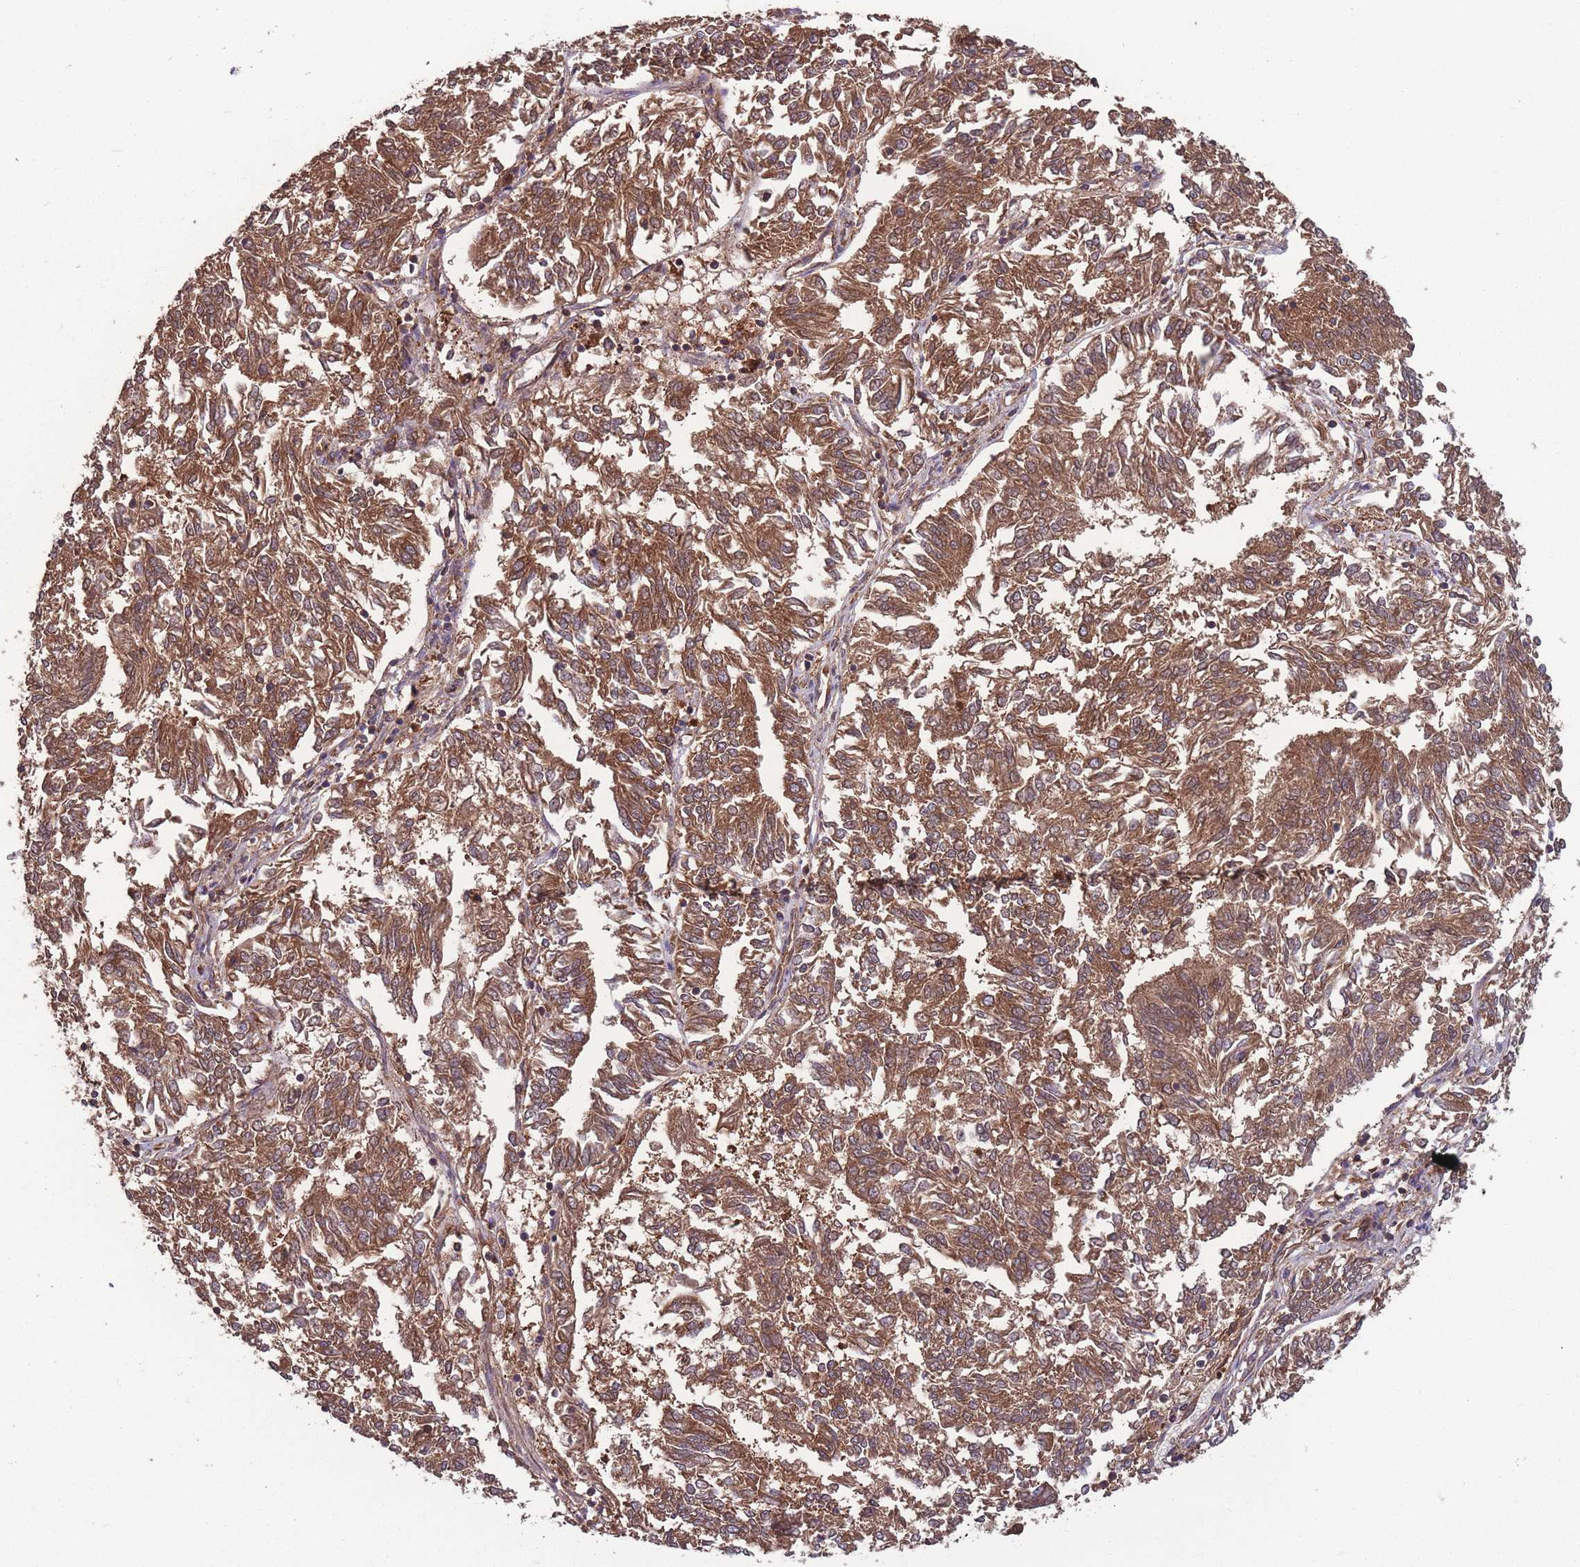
{"staining": {"intensity": "moderate", "quantity": ">75%", "location": "cytoplasmic/membranous"}, "tissue": "endometrial cancer", "cell_type": "Tumor cells", "image_type": "cancer", "snomed": [{"axis": "morphology", "description": "Adenocarcinoma, NOS"}, {"axis": "topography", "description": "Endometrium"}], "caption": "Brown immunohistochemical staining in endometrial cancer (adenocarcinoma) shows moderate cytoplasmic/membranous positivity in approximately >75% of tumor cells.", "gene": "ZPR1", "patient": {"sex": "female", "age": 58}}